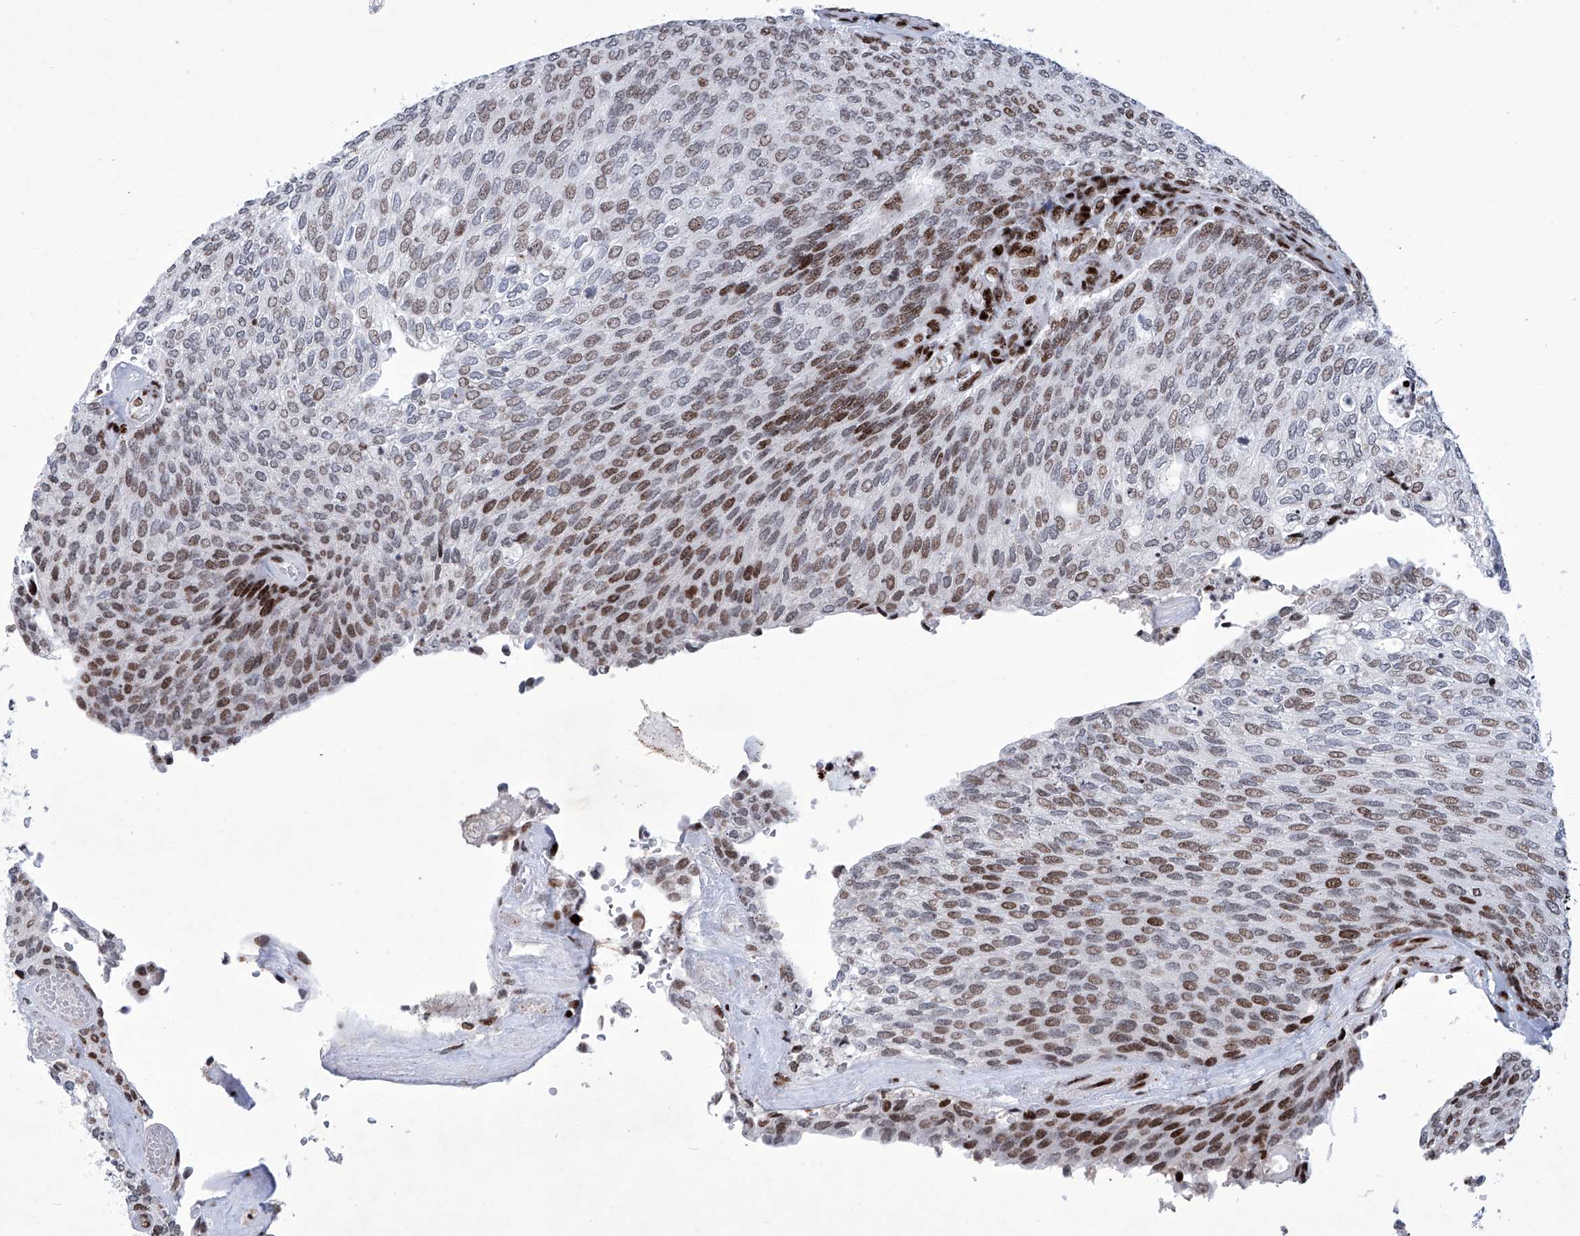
{"staining": {"intensity": "moderate", "quantity": ">75%", "location": "nuclear"}, "tissue": "urothelial cancer", "cell_type": "Tumor cells", "image_type": "cancer", "snomed": [{"axis": "morphology", "description": "Urothelial carcinoma, Low grade"}, {"axis": "topography", "description": "Urinary bladder"}], "caption": "Immunohistochemical staining of human low-grade urothelial carcinoma displays medium levels of moderate nuclear staining in approximately >75% of tumor cells.", "gene": "HEY2", "patient": {"sex": "female", "age": 79}}